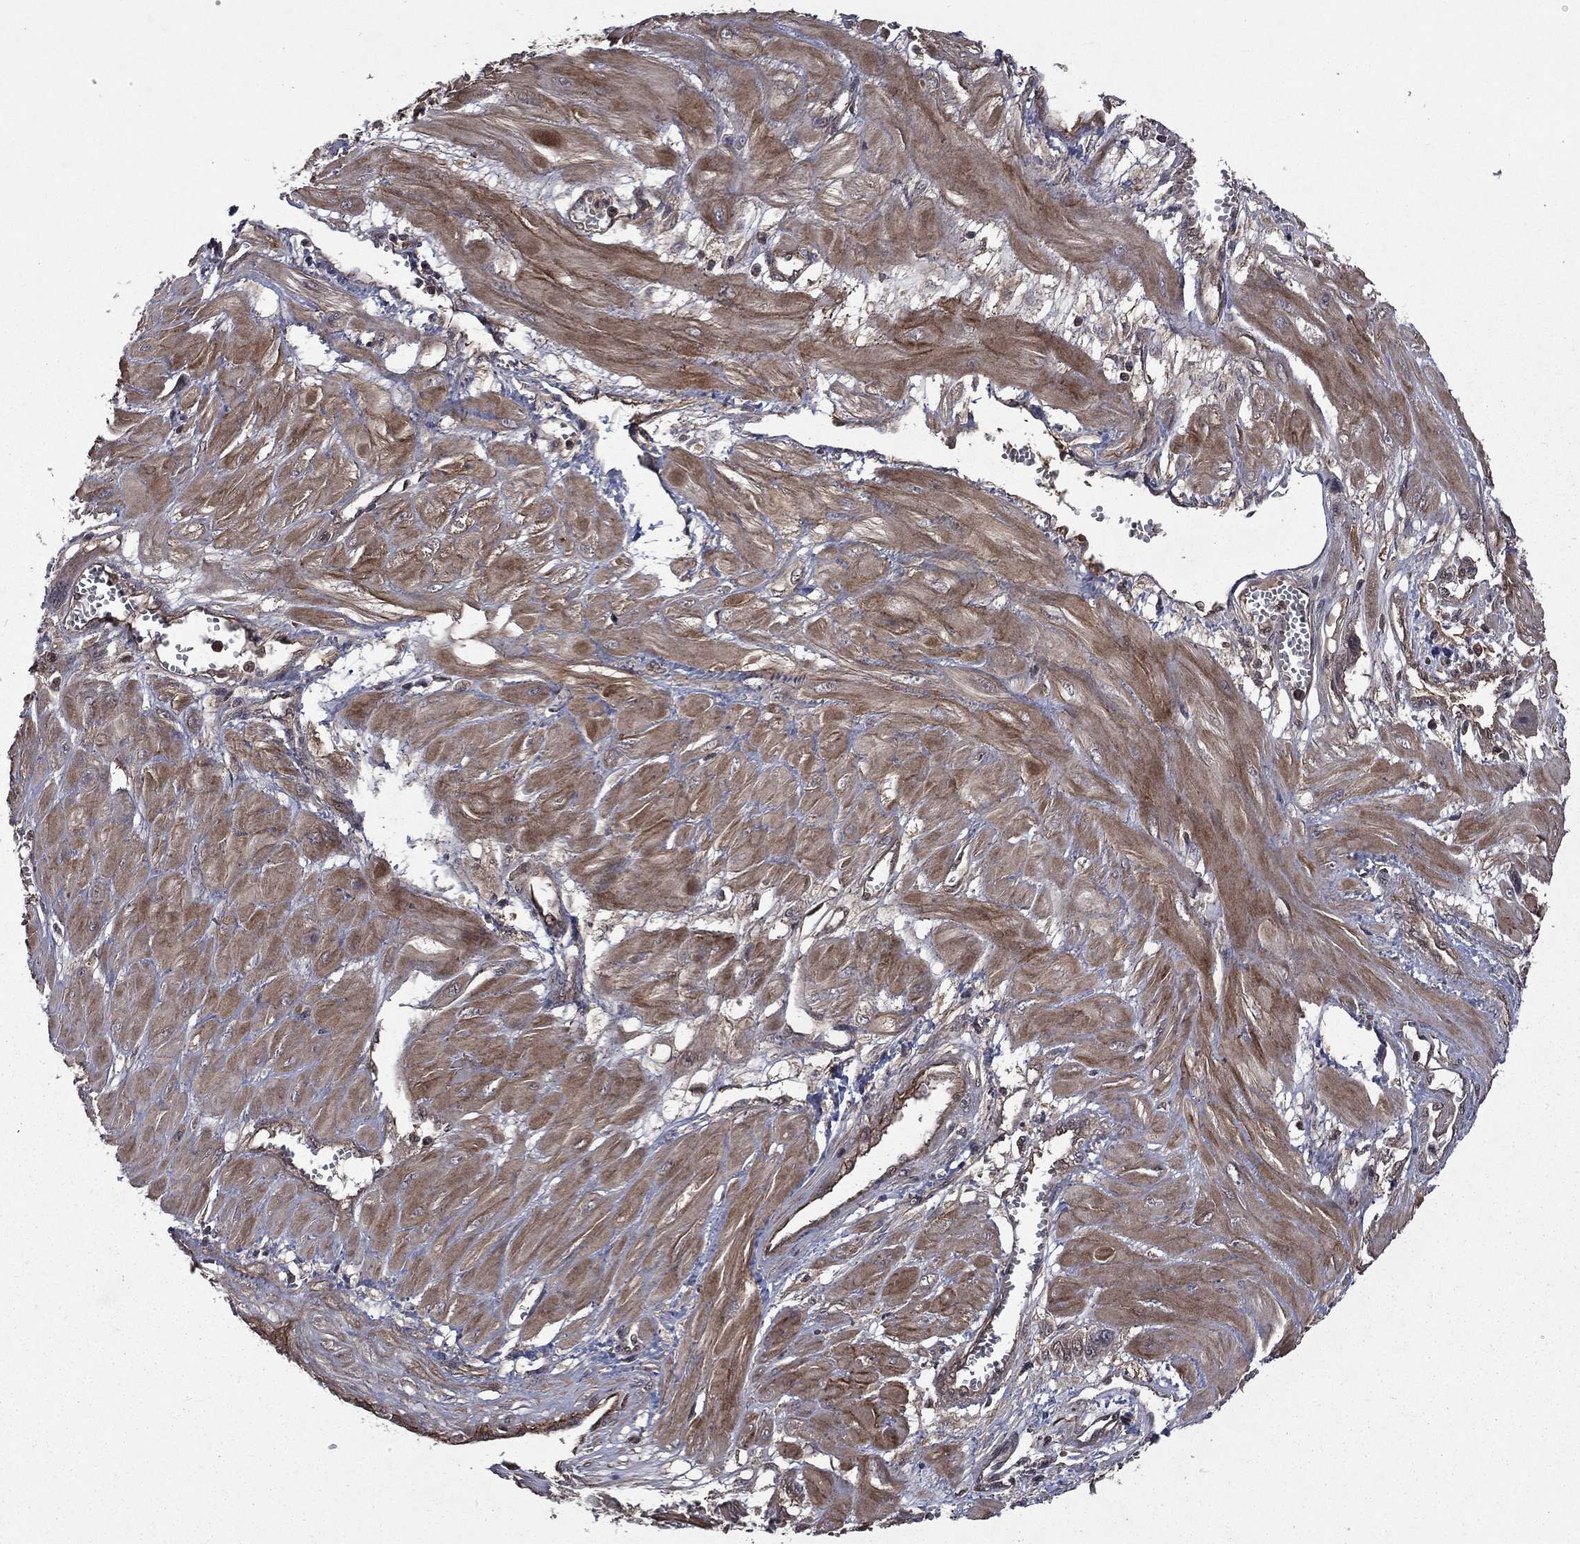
{"staining": {"intensity": "weak", "quantity": ">75%", "location": "cytoplasmic/membranous"}, "tissue": "cervical cancer", "cell_type": "Tumor cells", "image_type": "cancer", "snomed": [{"axis": "morphology", "description": "Squamous cell carcinoma, NOS"}, {"axis": "topography", "description": "Cervix"}], "caption": "A brown stain labels weak cytoplasmic/membranous staining of a protein in human cervical squamous cell carcinoma tumor cells. (Brightfield microscopy of DAB IHC at high magnification).", "gene": "FGD1", "patient": {"sex": "female", "age": 34}}